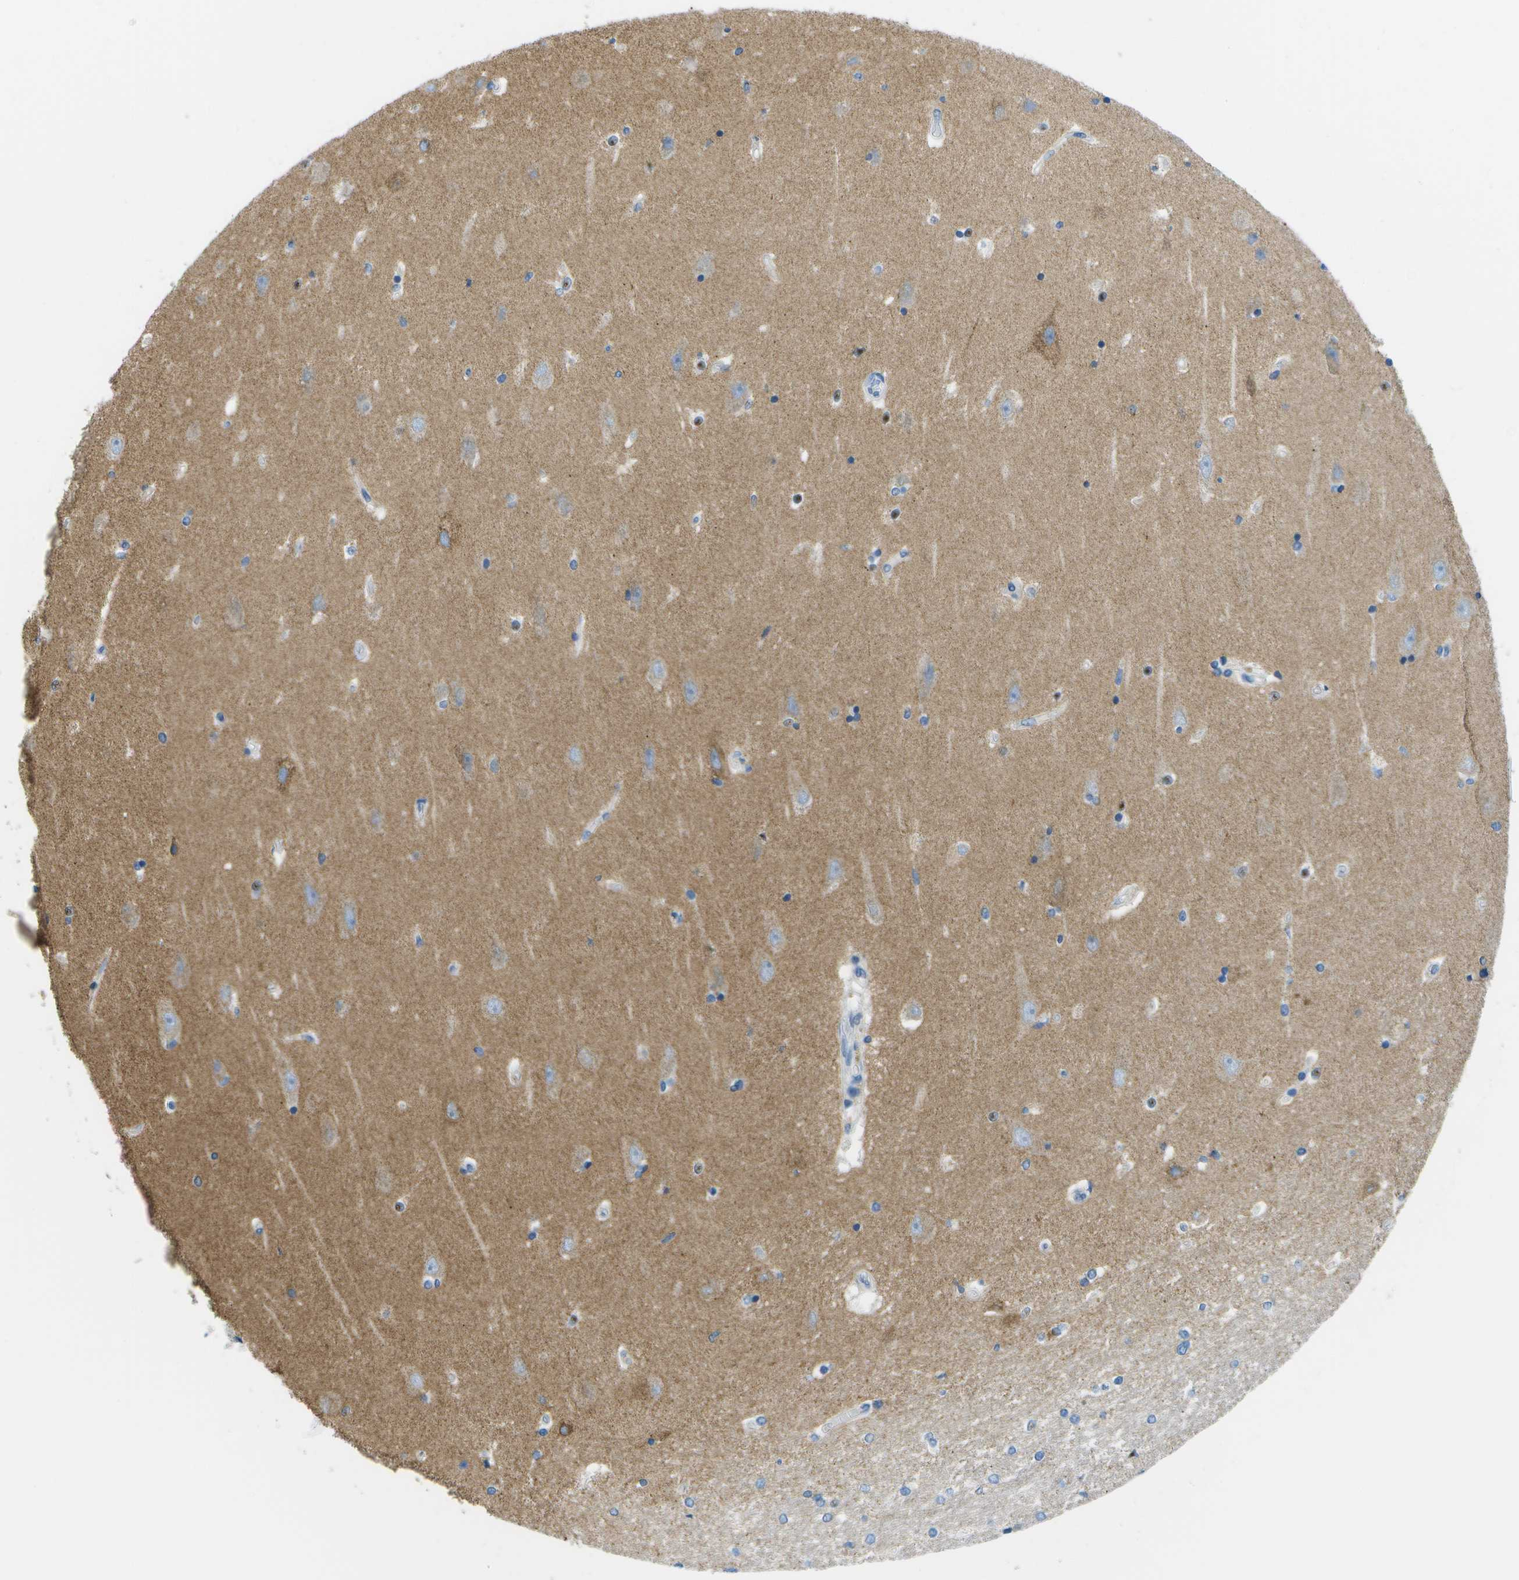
{"staining": {"intensity": "weak", "quantity": "<25%", "location": "cytoplasmic/membranous"}, "tissue": "hippocampus", "cell_type": "Glial cells", "image_type": "normal", "snomed": [{"axis": "morphology", "description": "Normal tissue, NOS"}, {"axis": "topography", "description": "Hippocampus"}], "caption": "Glial cells show no significant protein expression in unremarkable hippocampus. Nuclei are stained in blue.", "gene": "PTGIS", "patient": {"sex": "male", "age": 45}}